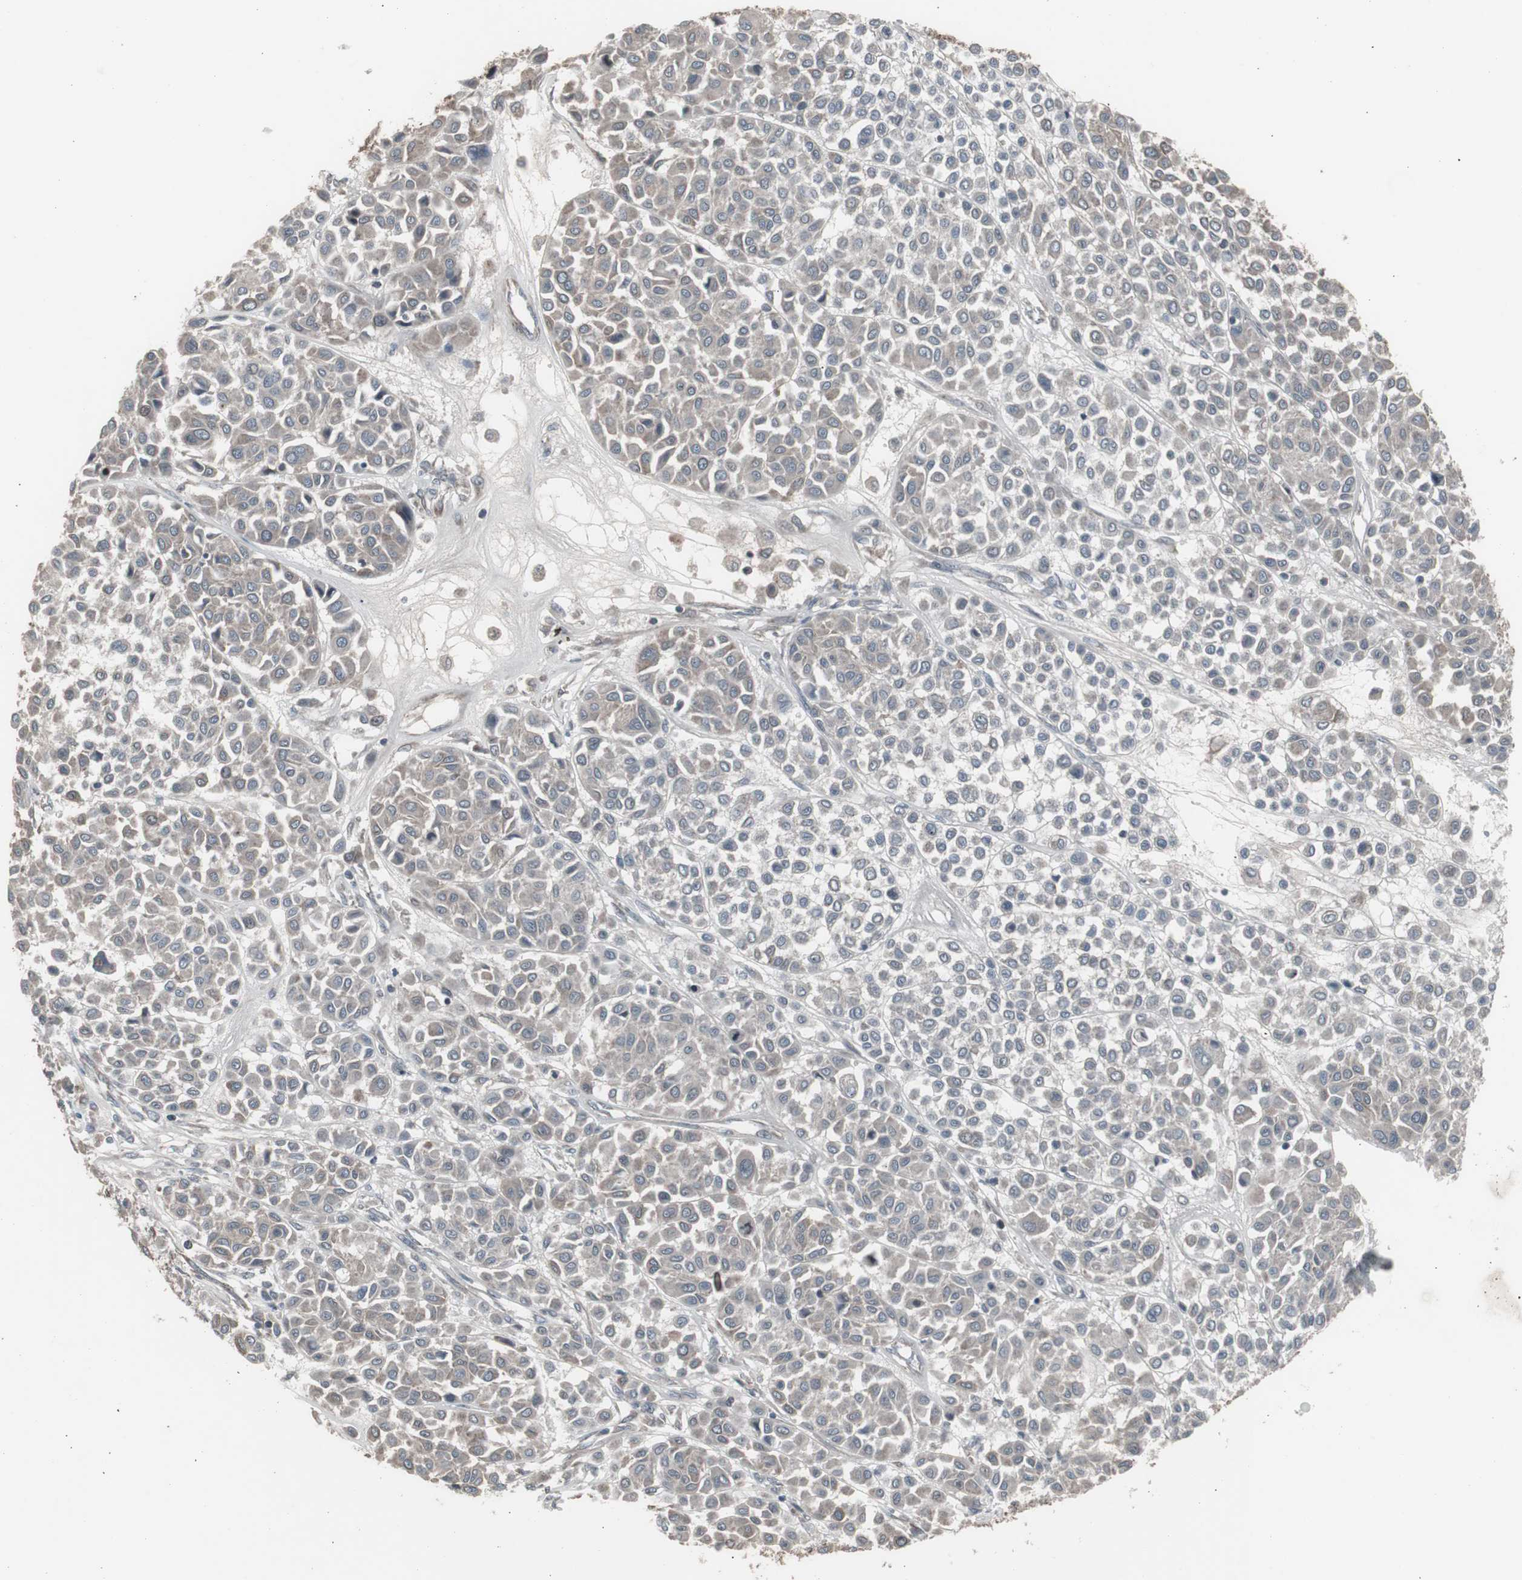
{"staining": {"intensity": "negative", "quantity": "none", "location": "none"}, "tissue": "melanoma", "cell_type": "Tumor cells", "image_type": "cancer", "snomed": [{"axis": "morphology", "description": "Malignant melanoma, Metastatic site"}, {"axis": "topography", "description": "Soft tissue"}], "caption": "A photomicrograph of human malignant melanoma (metastatic site) is negative for staining in tumor cells.", "gene": "SSTR2", "patient": {"sex": "male", "age": 41}}